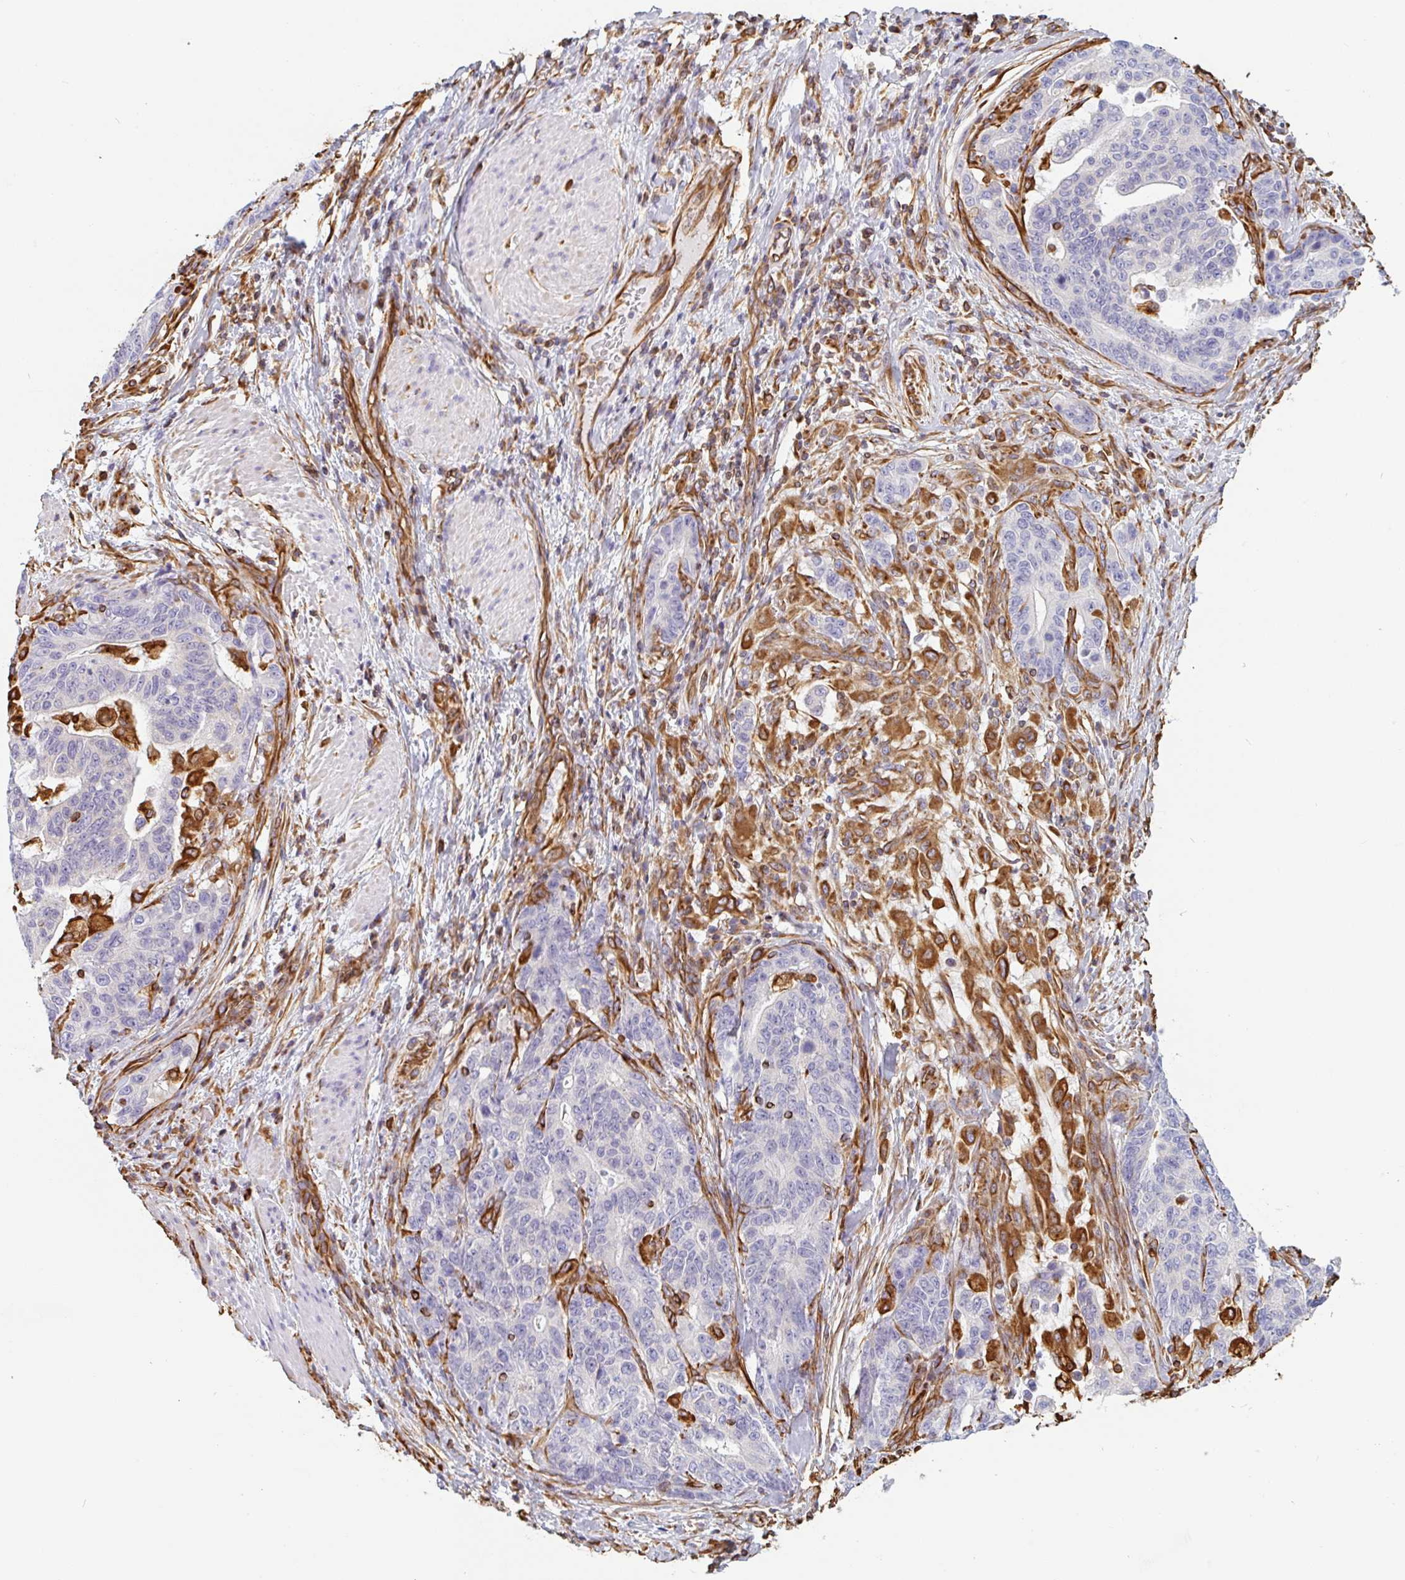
{"staining": {"intensity": "negative", "quantity": "none", "location": "none"}, "tissue": "stomach cancer", "cell_type": "Tumor cells", "image_type": "cancer", "snomed": [{"axis": "morphology", "description": "Normal tissue, NOS"}, {"axis": "morphology", "description": "Adenocarcinoma, NOS"}, {"axis": "topography", "description": "Stomach"}], "caption": "Immunohistochemistry (IHC) micrograph of neoplastic tissue: human stomach cancer (adenocarcinoma) stained with DAB (3,3'-diaminobenzidine) displays no significant protein expression in tumor cells.", "gene": "PPFIA1", "patient": {"sex": "female", "age": 64}}